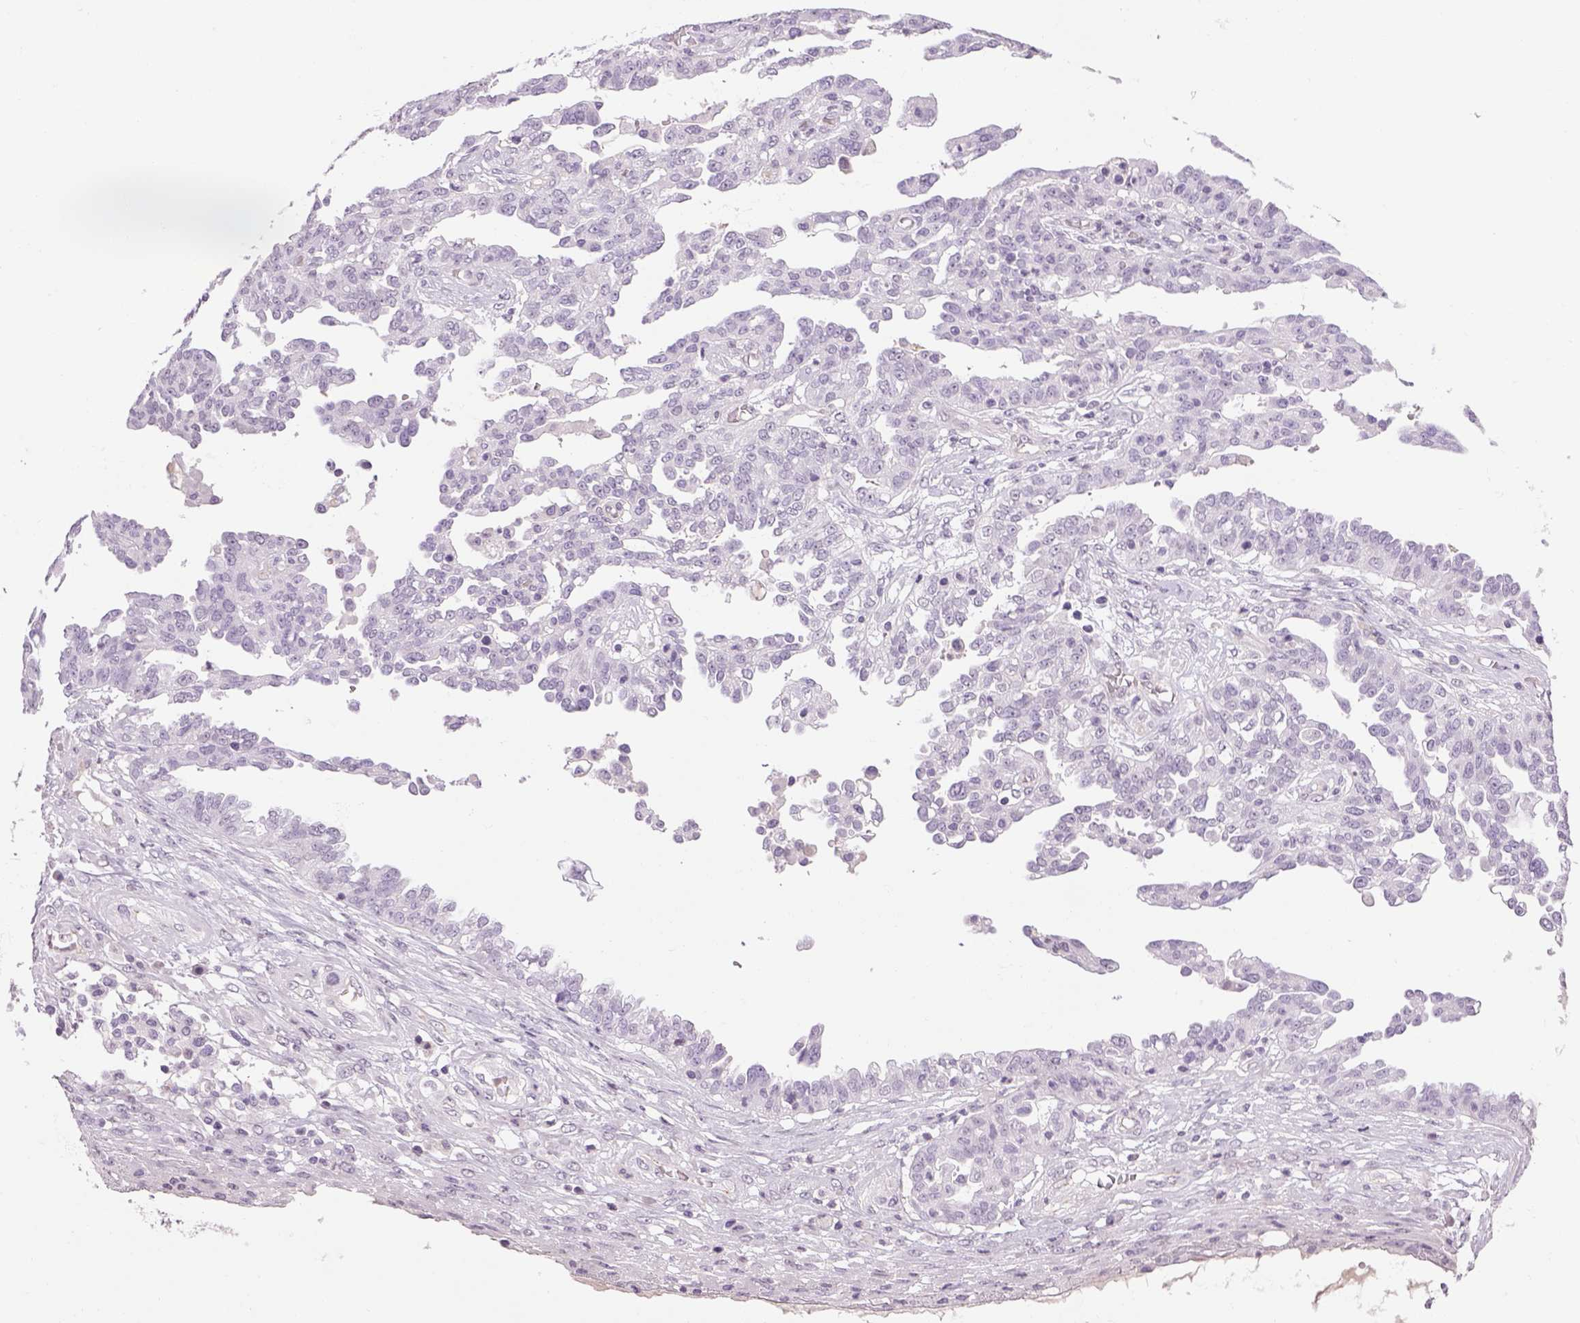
{"staining": {"intensity": "negative", "quantity": "none", "location": "none"}, "tissue": "ovarian cancer", "cell_type": "Tumor cells", "image_type": "cancer", "snomed": [{"axis": "morphology", "description": "Cystadenocarcinoma, serous, NOS"}, {"axis": "topography", "description": "Ovary"}], "caption": "The micrograph shows no staining of tumor cells in ovarian serous cystadenocarcinoma.", "gene": "PRRT1", "patient": {"sex": "female", "age": 67}}